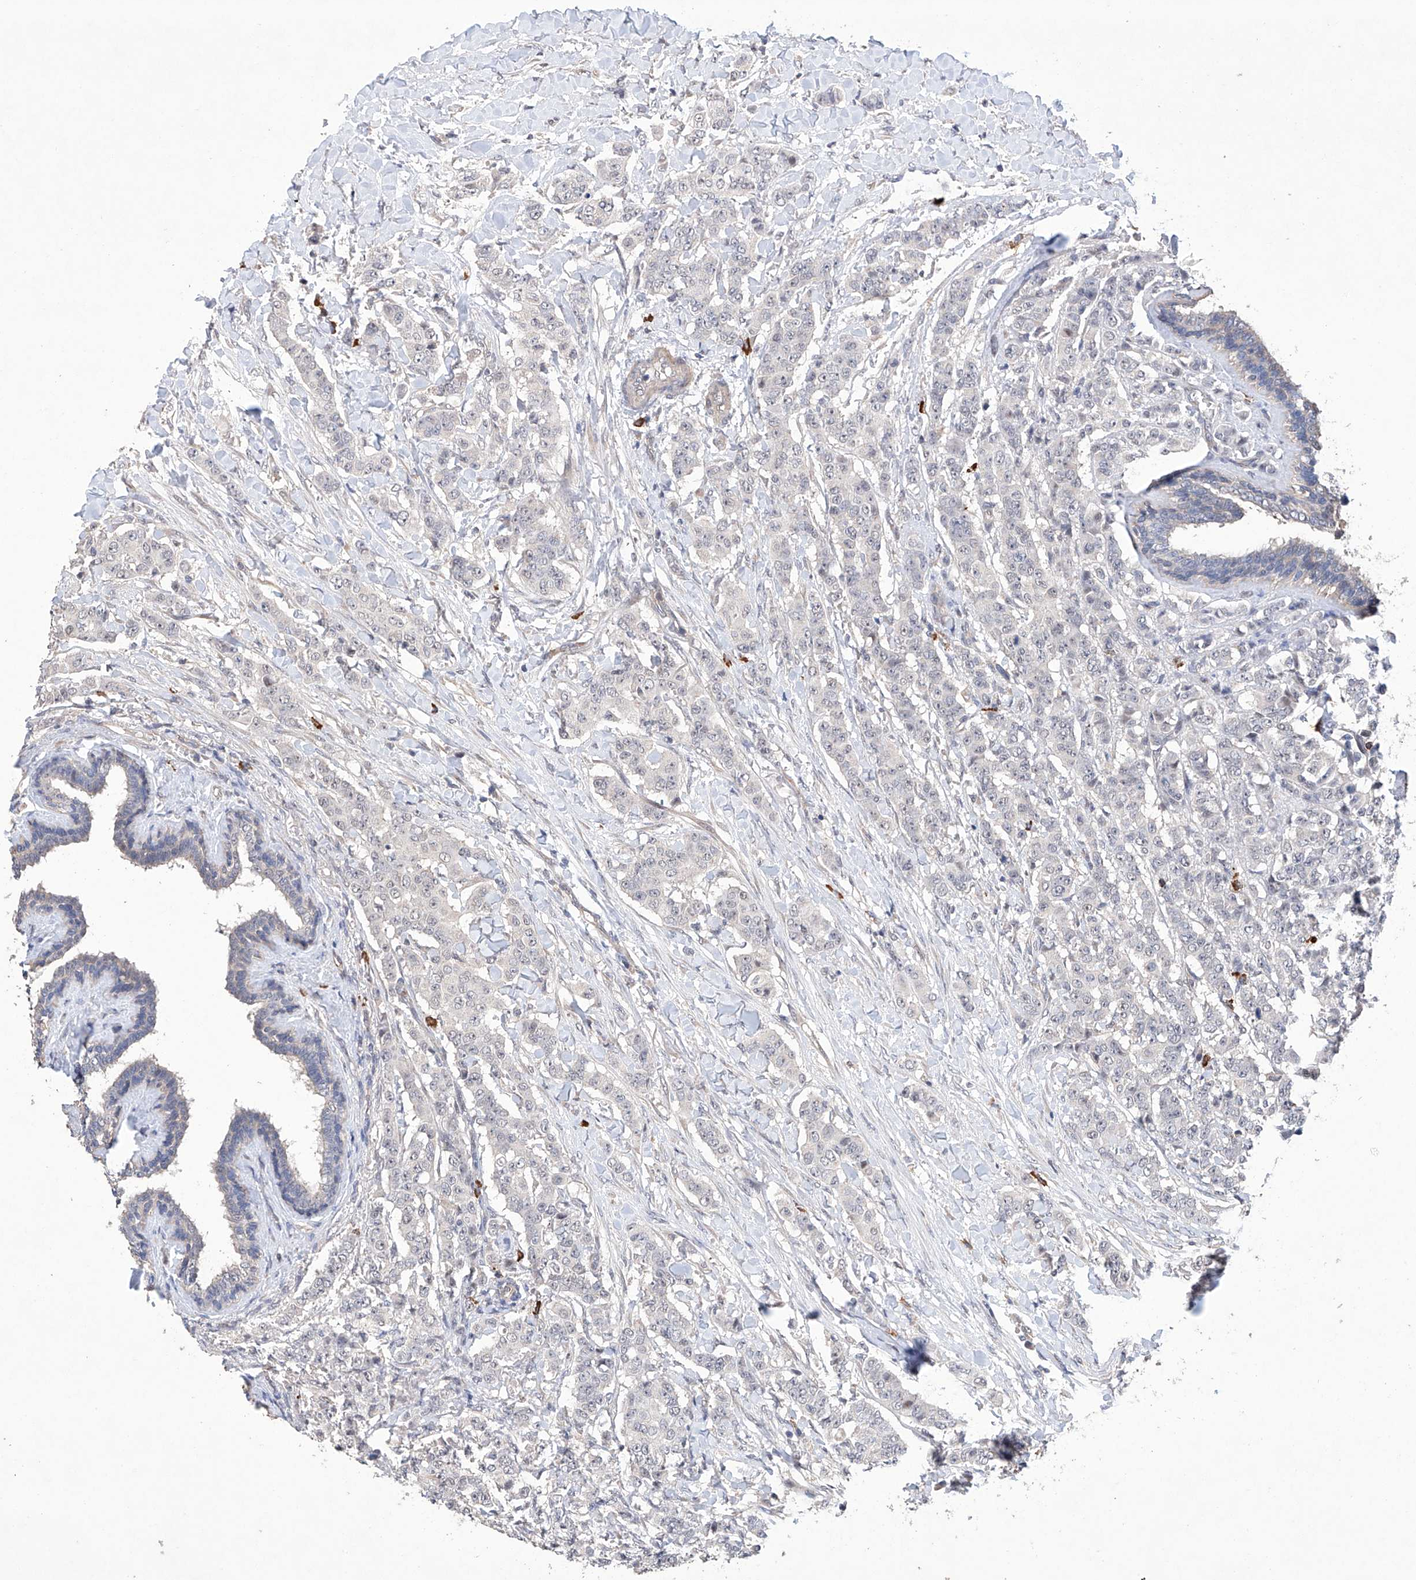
{"staining": {"intensity": "negative", "quantity": "none", "location": "none"}, "tissue": "breast cancer", "cell_type": "Tumor cells", "image_type": "cancer", "snomed": [{"axis": "morphology", "description": "Duct carcinoma"}, {"axis": "topography", "description": "Breast"}], "caption": "This histopathology image is of breast cancer (intraductal carcinoma) stained with immunohistochemistry to label a protein in brown with the nuclei are counter-stained blue. There is no expression in tumor cells.", "gene": "AFG1L", "patient": {"sex": "female", "age": 40}}